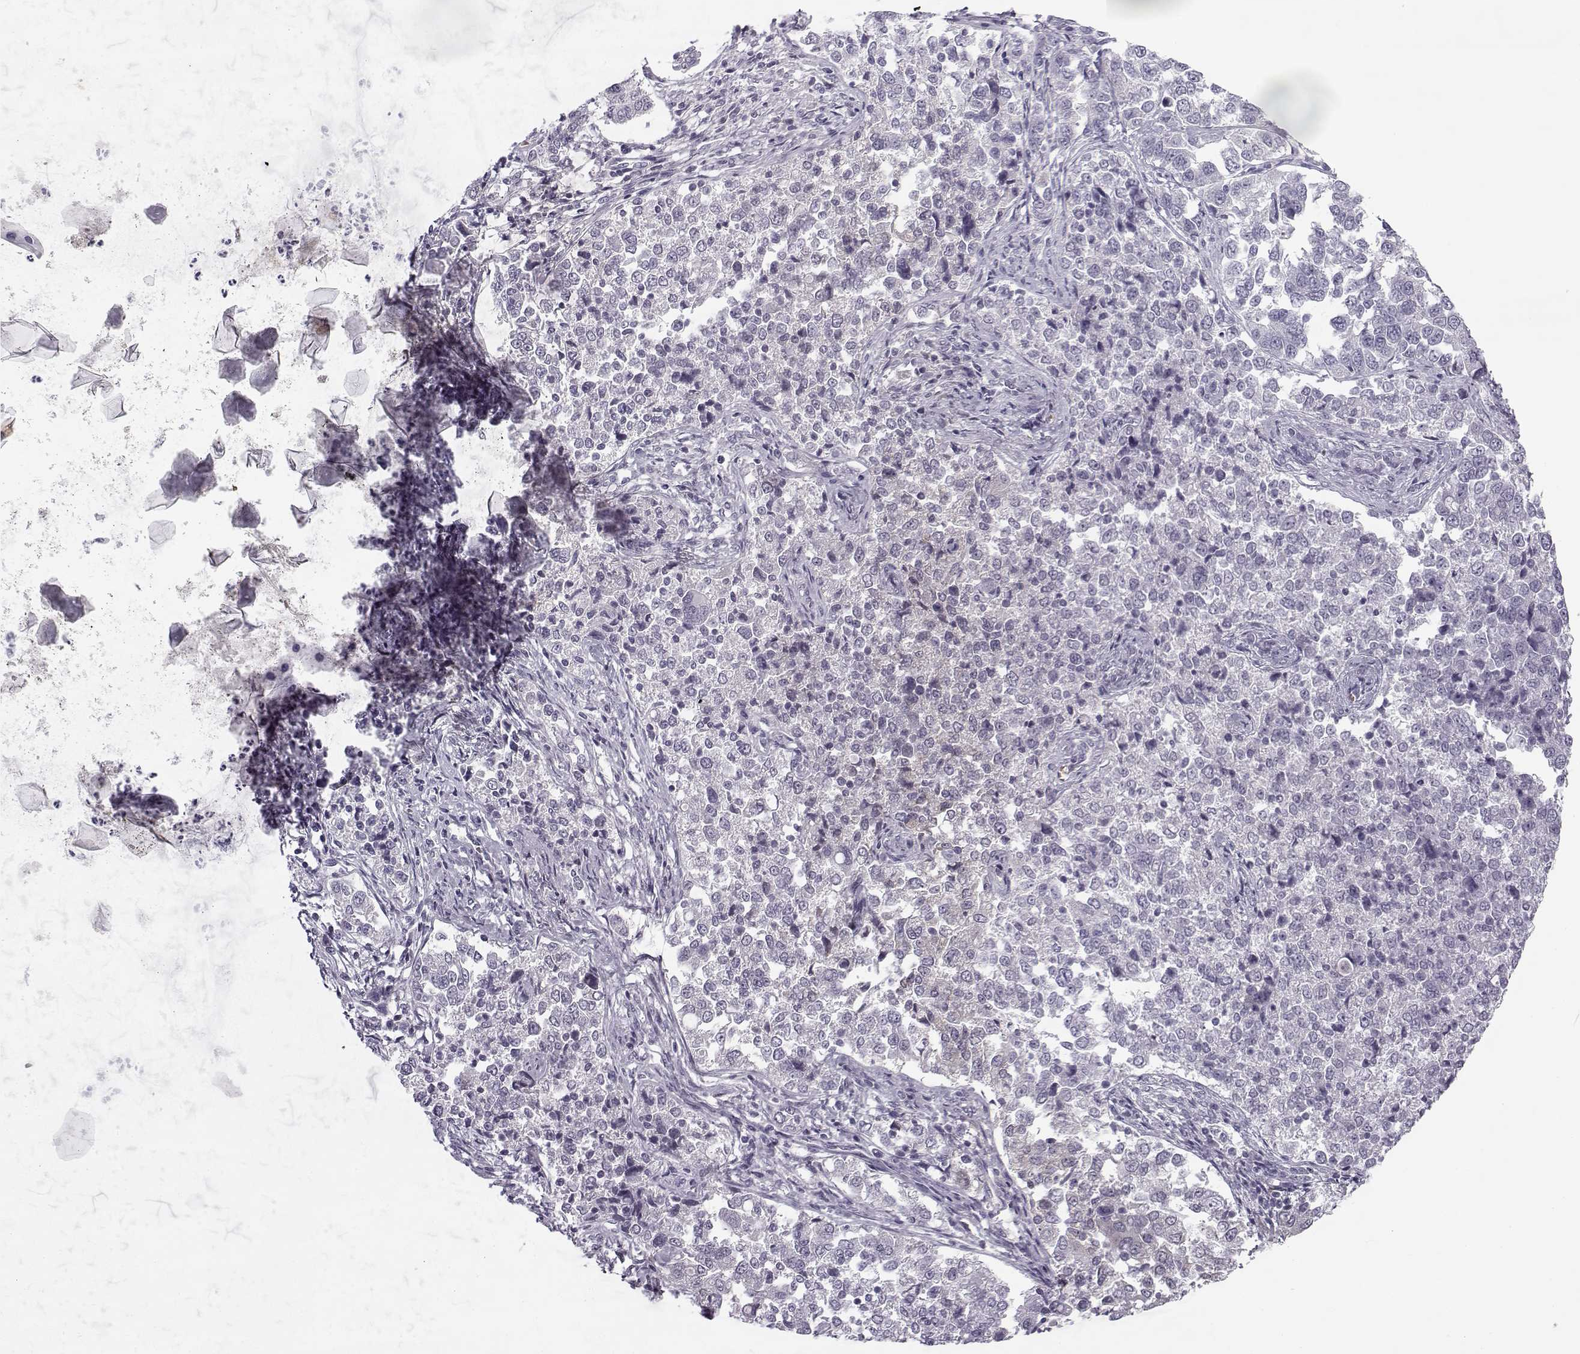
{"staining": {"intensity": "negative", "quantity": "none", "location": "none"}, "tissue": "endometrial cancer", "cell_type": "Tumor cells", "image_type": "cancer", "snomed": [{"axis": "morphology", "description": "Adenocarcinoma, NOS"}, {"axis": "topography", "description": "Endometrium"}], "caption": "A high-resolution image shows immunohistochemistry (IHC) staining of endometrial adenocarcinoma, which shows no significant expression in tumor cells. Nuclei are stained in blue.", "gene": "SNCA", "patient": {"sex": "female", "age": 43}}